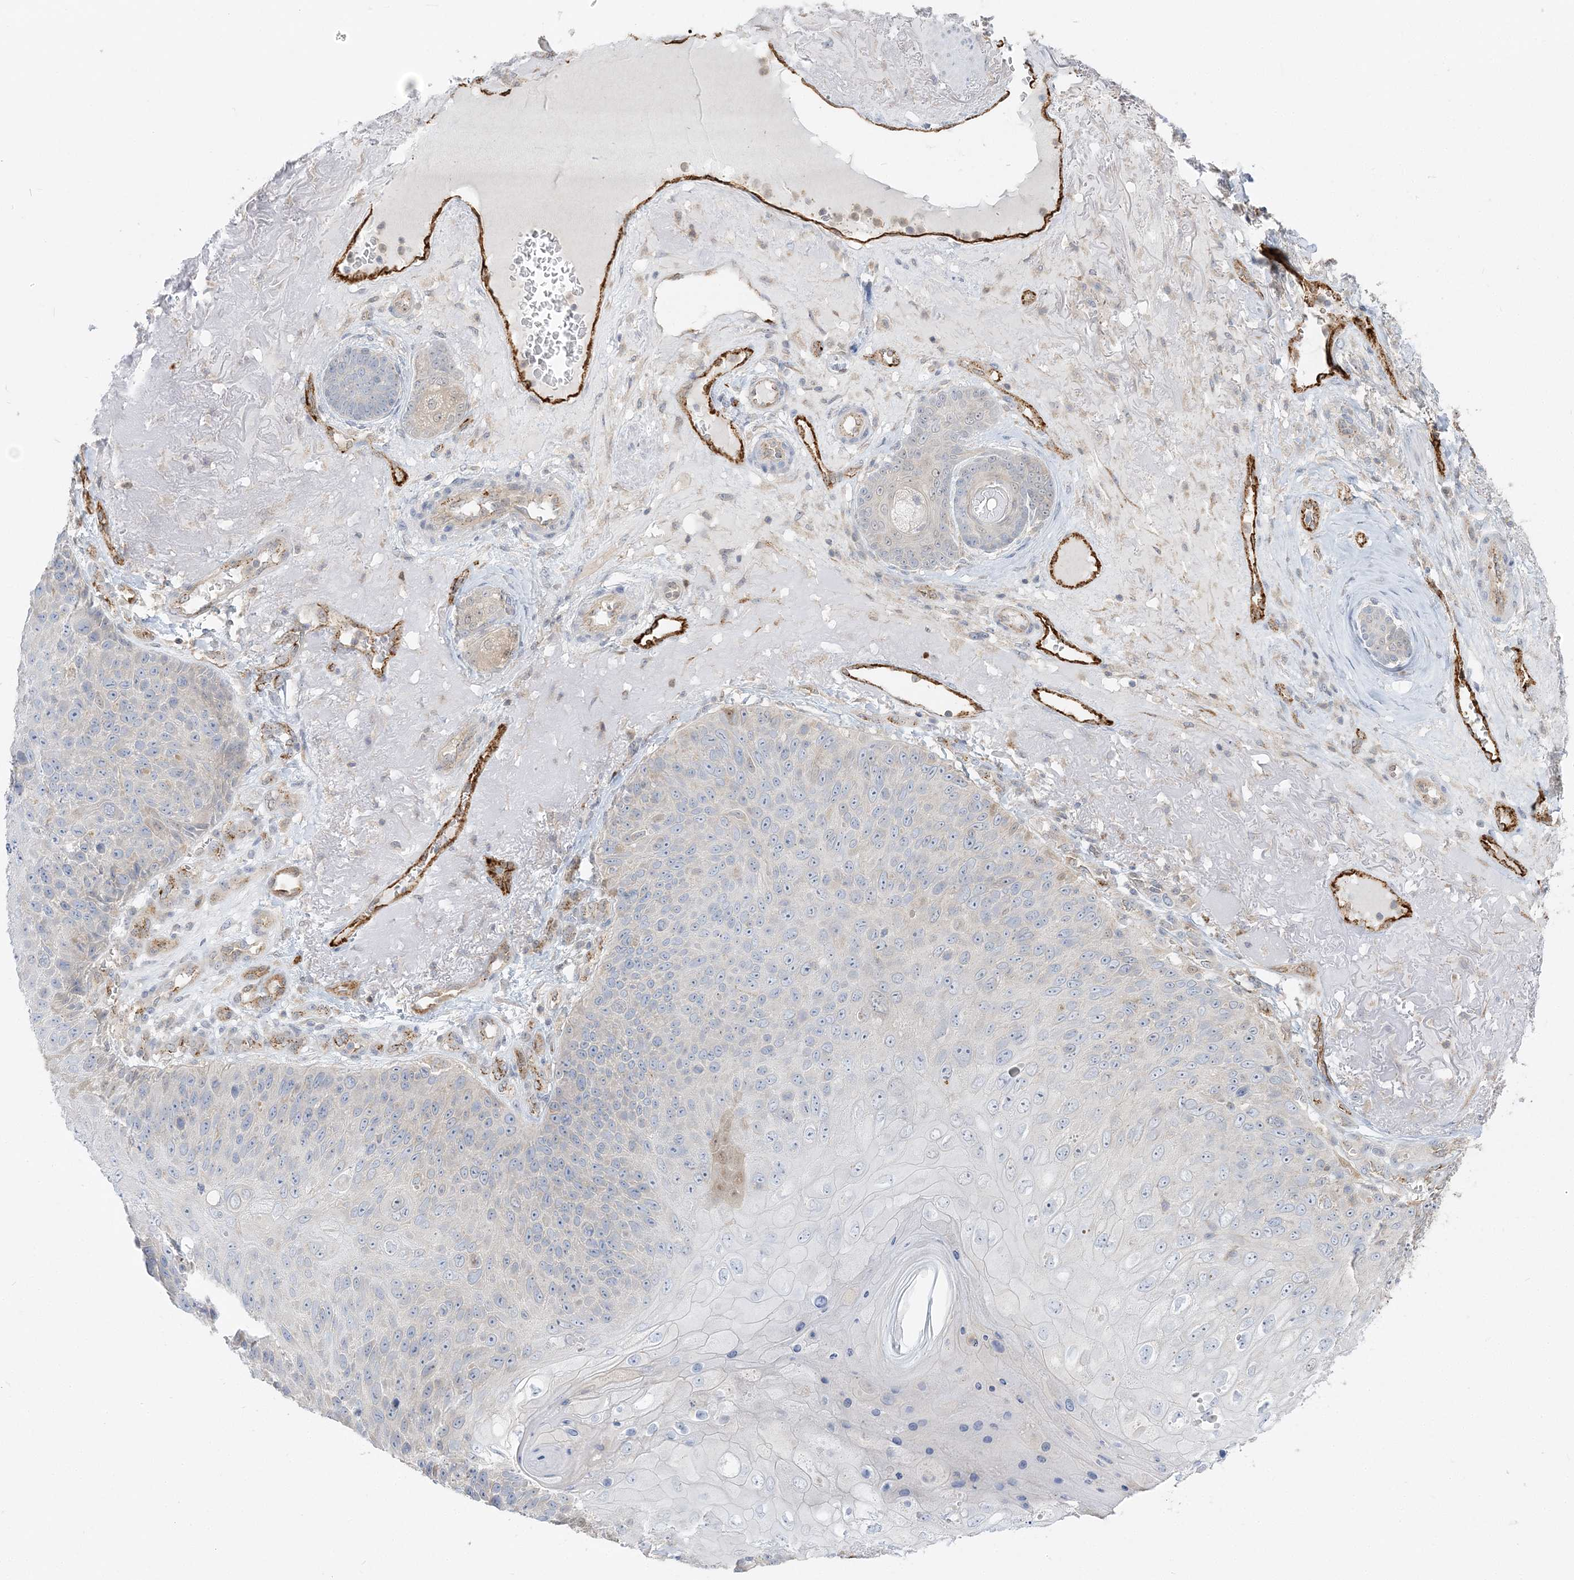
{"staining": {"intensity": "negative", "quantity": "none", "location": "none"}, "tissue": "skin cancer", "cell_type": "Tumor cells", "image_type": "cancer", "snomed": [{"axis": "morphology", "description": "Squamous cell carcinoma, NOS"}, {"axis": "topography", "description": "Skin"}], "caption": "An immunohistochemistry (IHC) photomicrograph of skin cancer (squamous cell carcinoma) is shown. There is no staining in tumor cells of skin cancer (squamous cell carcinoma). The staining is performed using DAB brown chromogen with nuclei counter-stained in using hematoxylin.", "gene": "INPP1", "patient": {"sex": "female", "age": 88}}